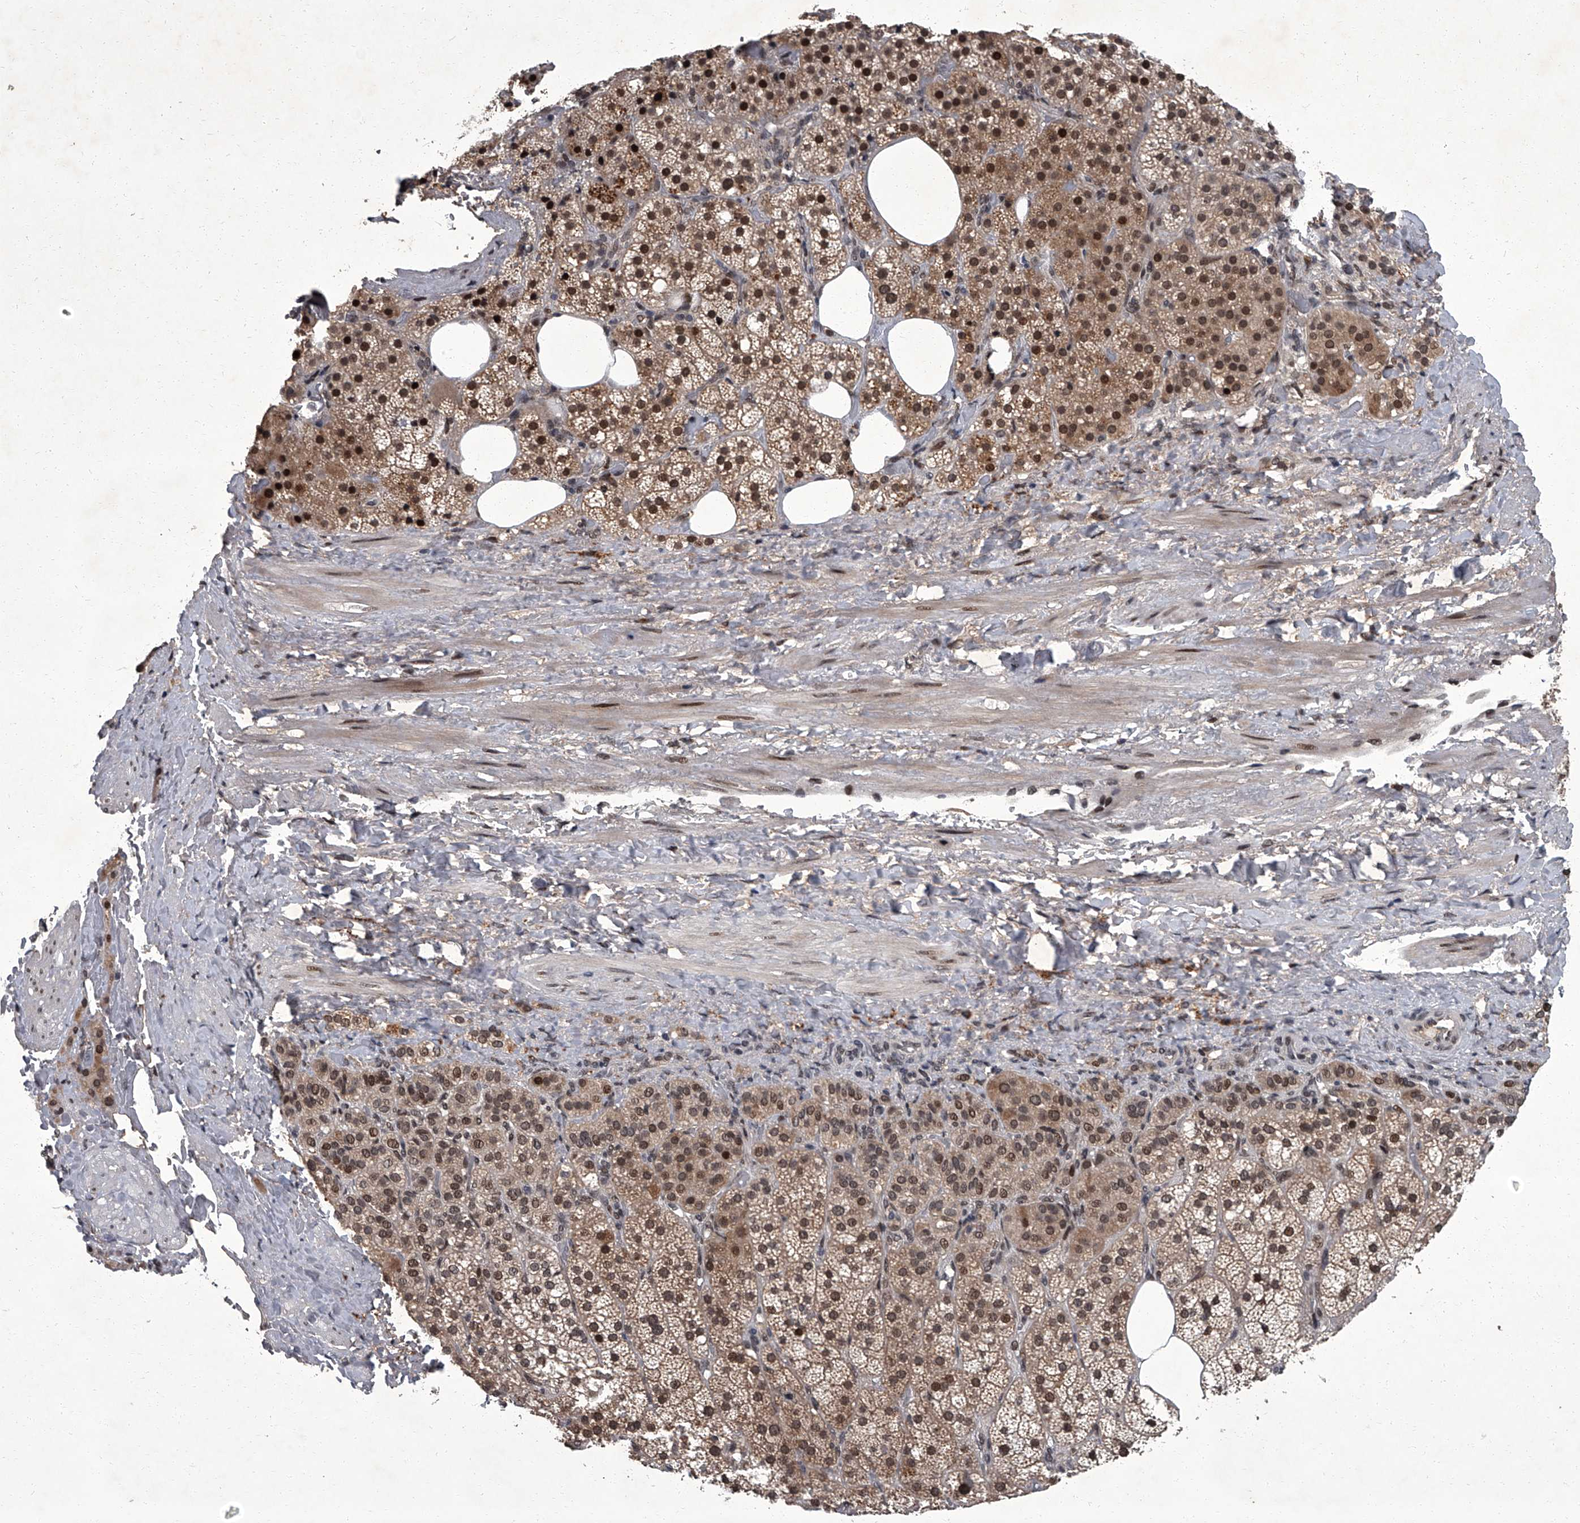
{"staining": {"intensity": "strong", "quantity": ">75%", "location": "cytoplasmic/membranous,nuclear"}, "tissue": "adrenal gland", "cell_type": "Glandular cells", "image_type": "normal", "snomed": [{"axis": "morphology", "description": "Normal tissue, NOS"}, {"axis": "topography", "description": "Adrenal gland"}], "caption": "Protein staining by IHC shows strong cytoplasmic/membranous,nuclear expression in approximately >75% of glandular cells in normal adrenal gland. The staining was performed using DAB, with brown indicating positive protein expression. Nuclei are stained blue with hematoxylin.", "gene": "ZNF518B", "patient": {"sex": "female", "age": 59}}